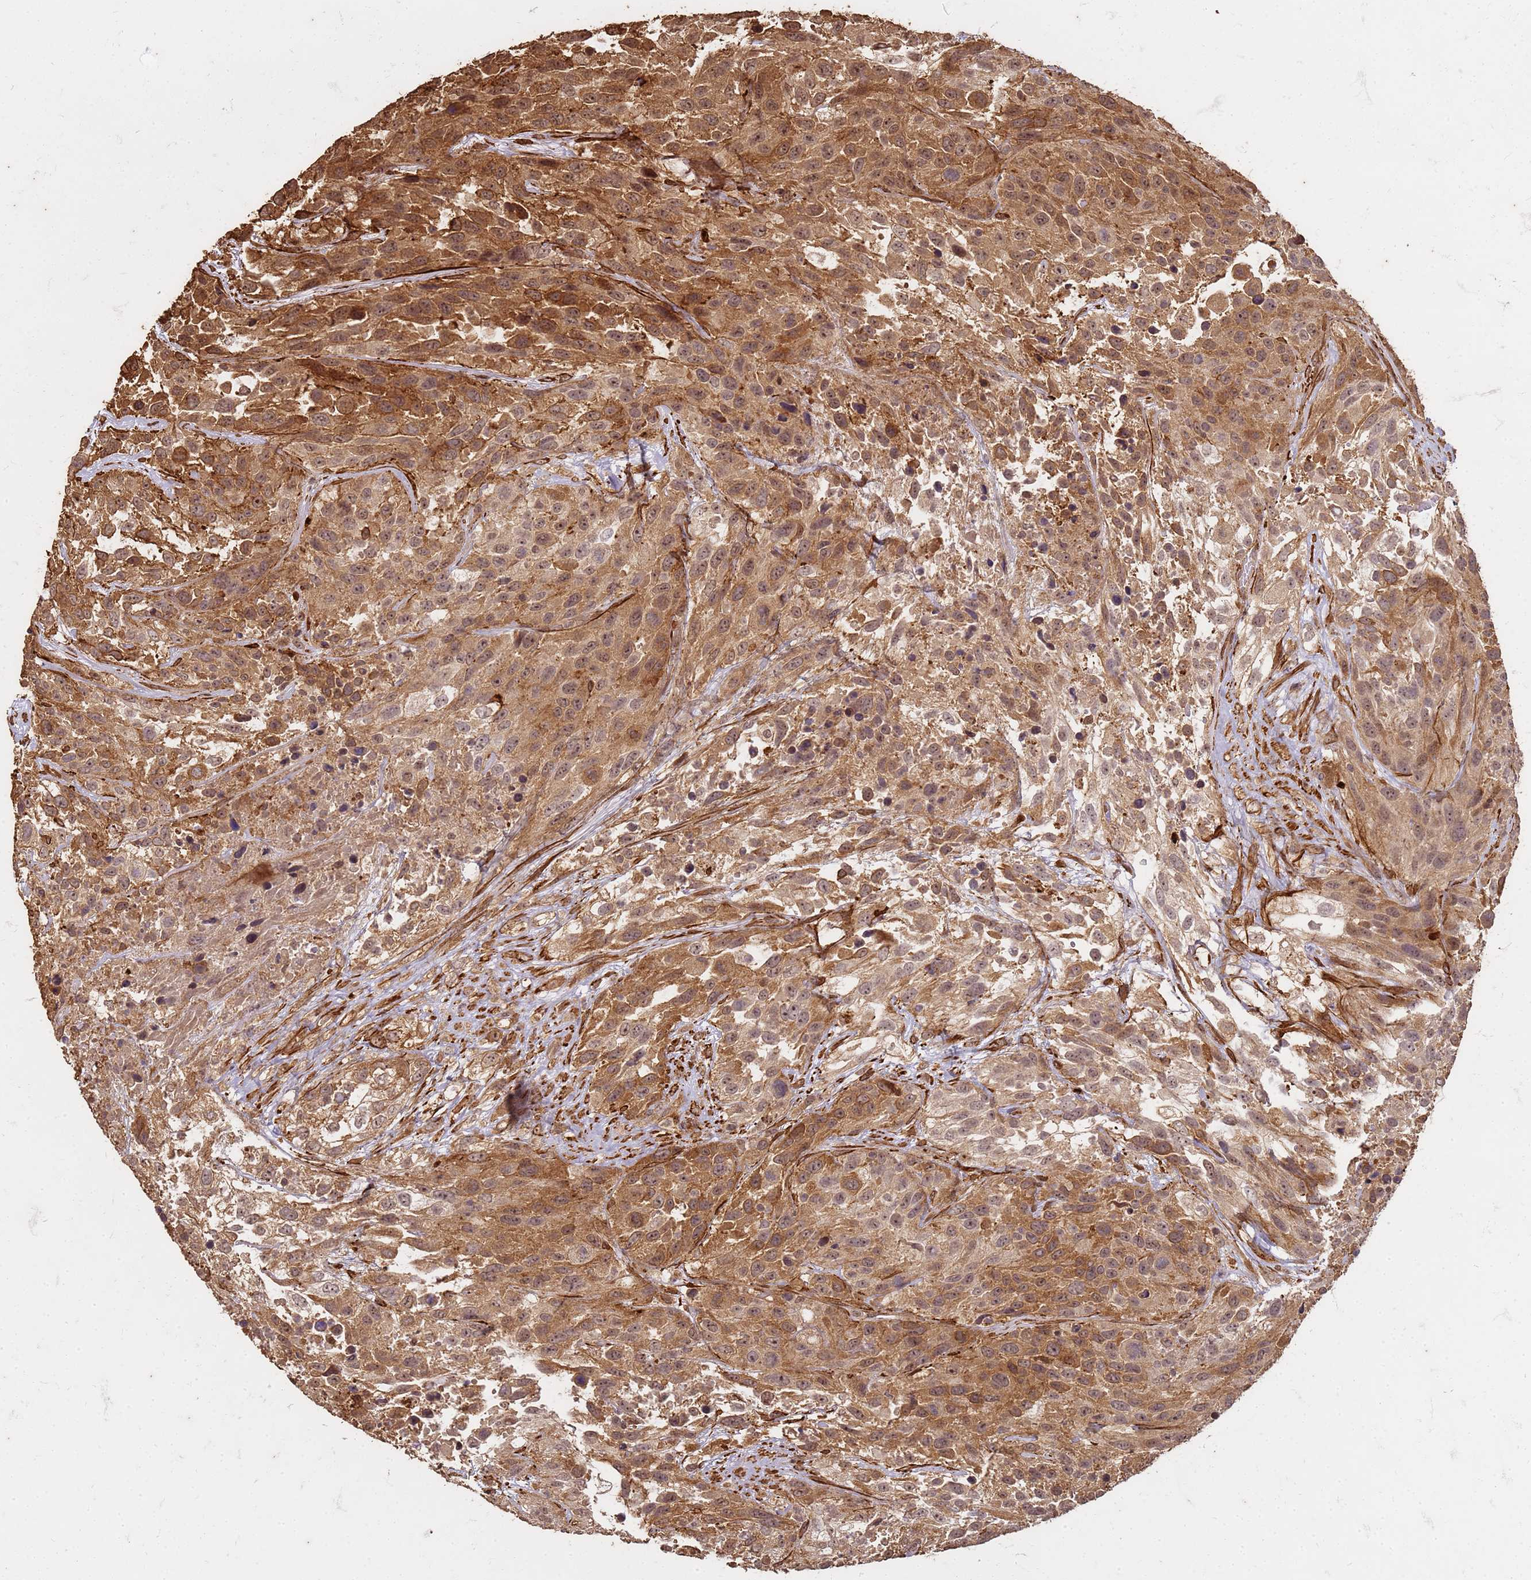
{"staining": {"intensity": "moderate", "quantity": ">75%", "location": "cytoplasmic/membranous"}, "tissue": "urothelial cancer", "cell_type": "Tumor cells", "image_type": "cancer", "snomed": [{"axis": "morphology", "description": "Urothelial carcinoma, High grade"}, {"axis": "topography", "description": "Urinary bladder"}], "caption": "DAB immunohistochemical staining of urothelial carcinoma (high-grade) displays moderate cytoplasmic/membranous protein expression in approximately >75% of tumor cells.", "gene": "KIF26A", "patient": {"sex": "female", "age": 70}}